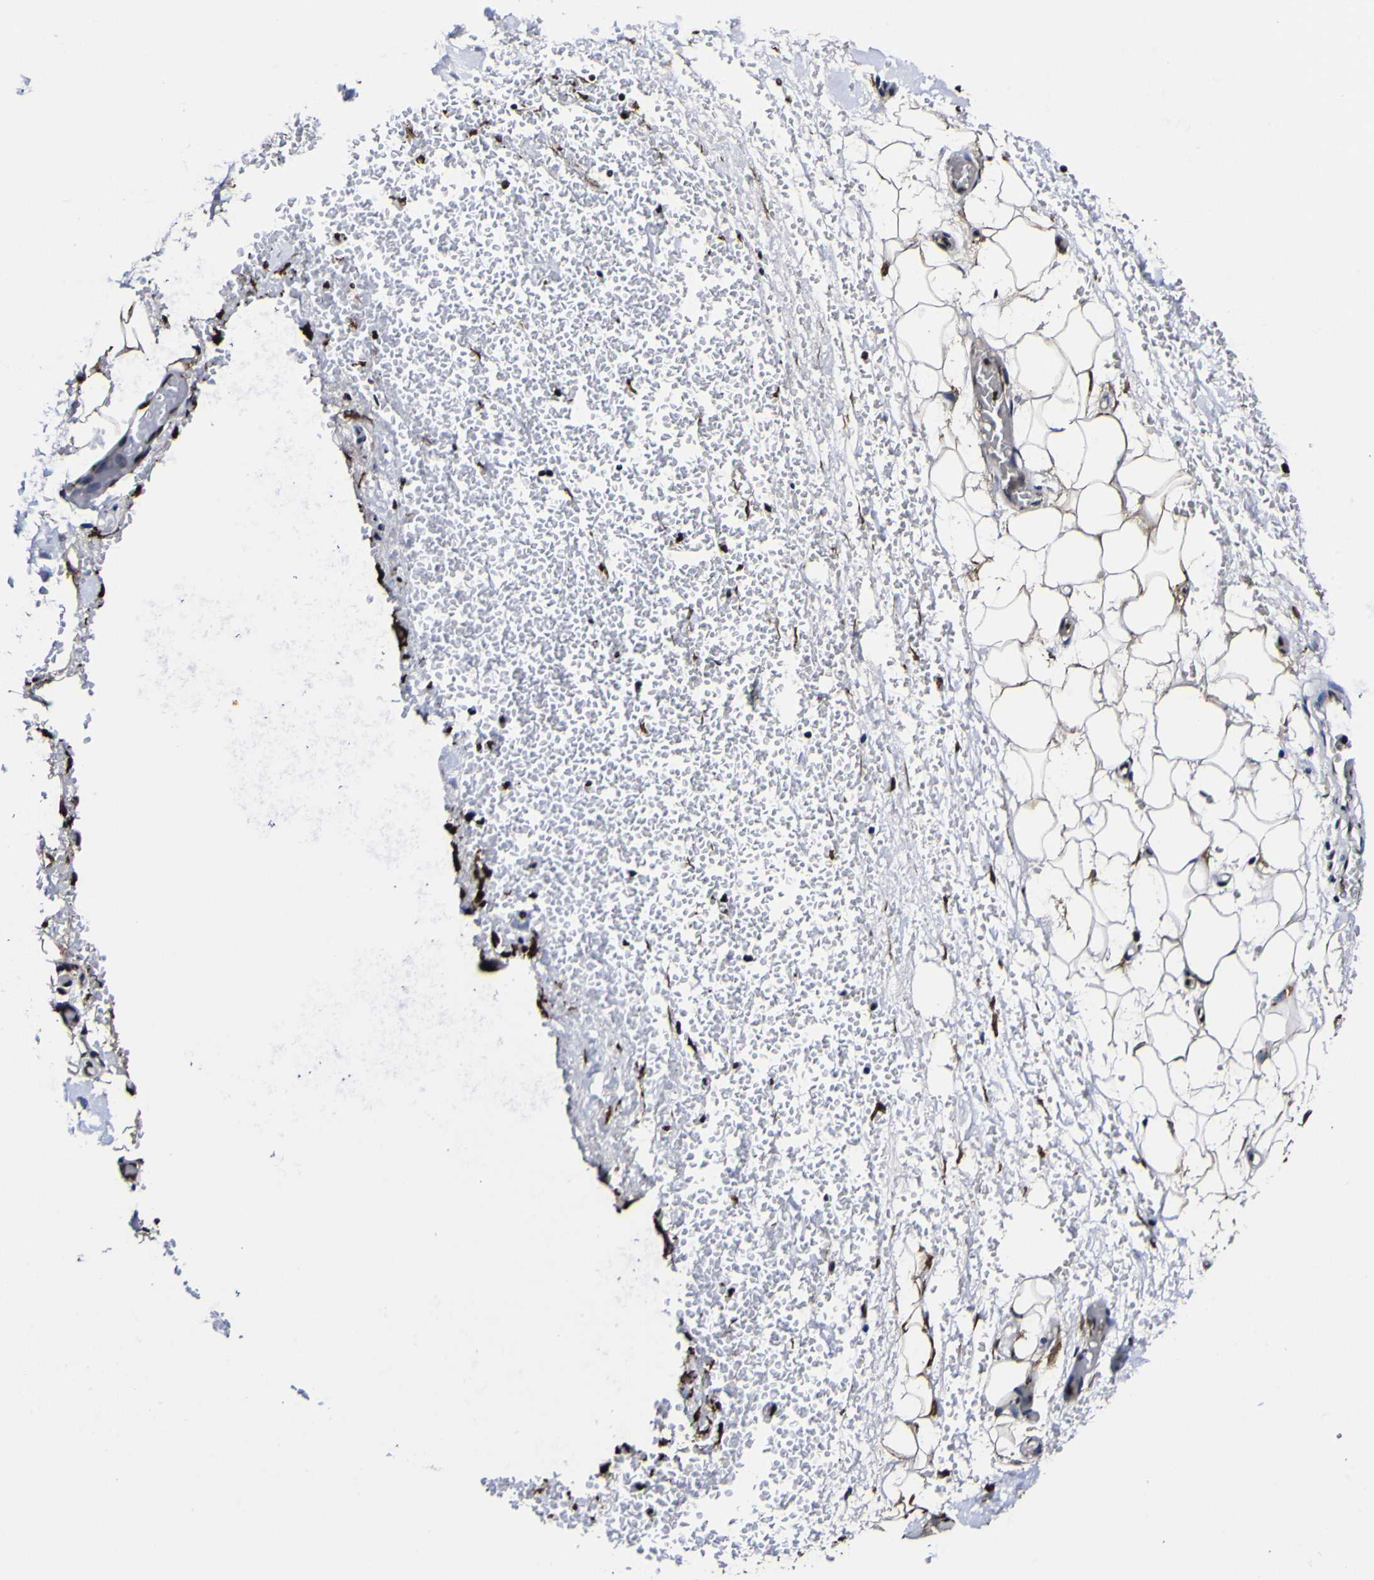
{"staining": {"intensity": "strong", "quantity": ">75%", "location": "nuclear"}, "tissue": "adipose tissue", "cell_type": "Adipocytes", "image_type": "normal", "snomed": [{"axis": "morphology", "description": "Normal tissue, NOS"}, {"axis": "morphology", "description": "Adenocarcinoma, NOS"}, {"axis": "topography", "description": "Esophagus"}], "caption": "Immunohistochemistry of benign human adipose tissue displays high levels of strong nuclear positivity in about >75% of adipocytes.", "gene": "PIAS1", "patient": {"sex": "male", "age": 62}}